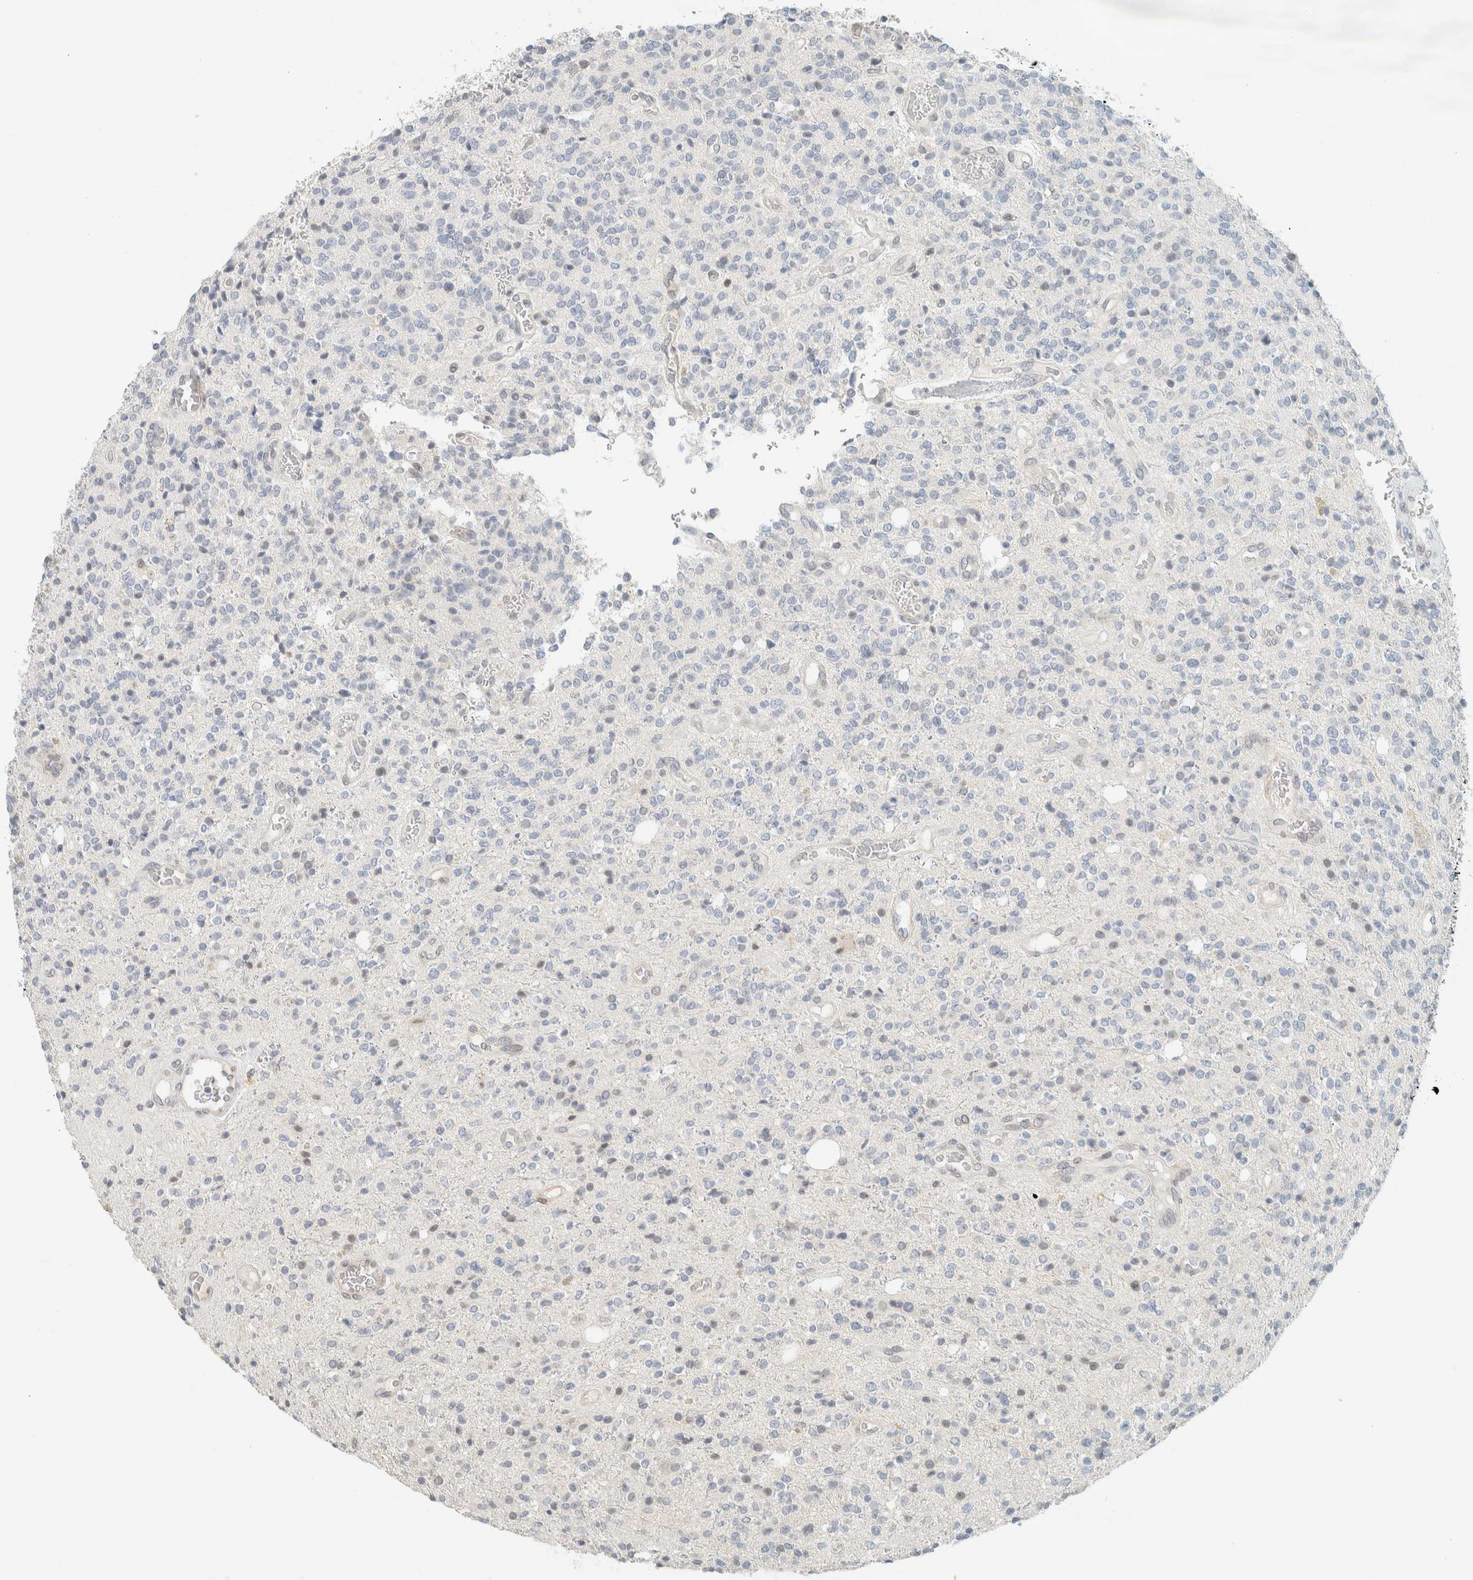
{"staining": {"intensity": "negative", "quantity": "none", "location": "none"}, "tissue": "glioma", "cell_type": "Tumor cells", "image_type": "cancer", "snomed": [{"axis": "morphology", "description": "Glioma, malignant, High grade"}, {"axis": "topography", "description": "Brain"}], "caption": "DAB (3,3'-diaminobenzidine) immunohistochemical staining of glioma demonstrates no significant staining in tumor cells.", "gene": "C1QTNF12", "patient": {"sex": "male", "age": 34}}